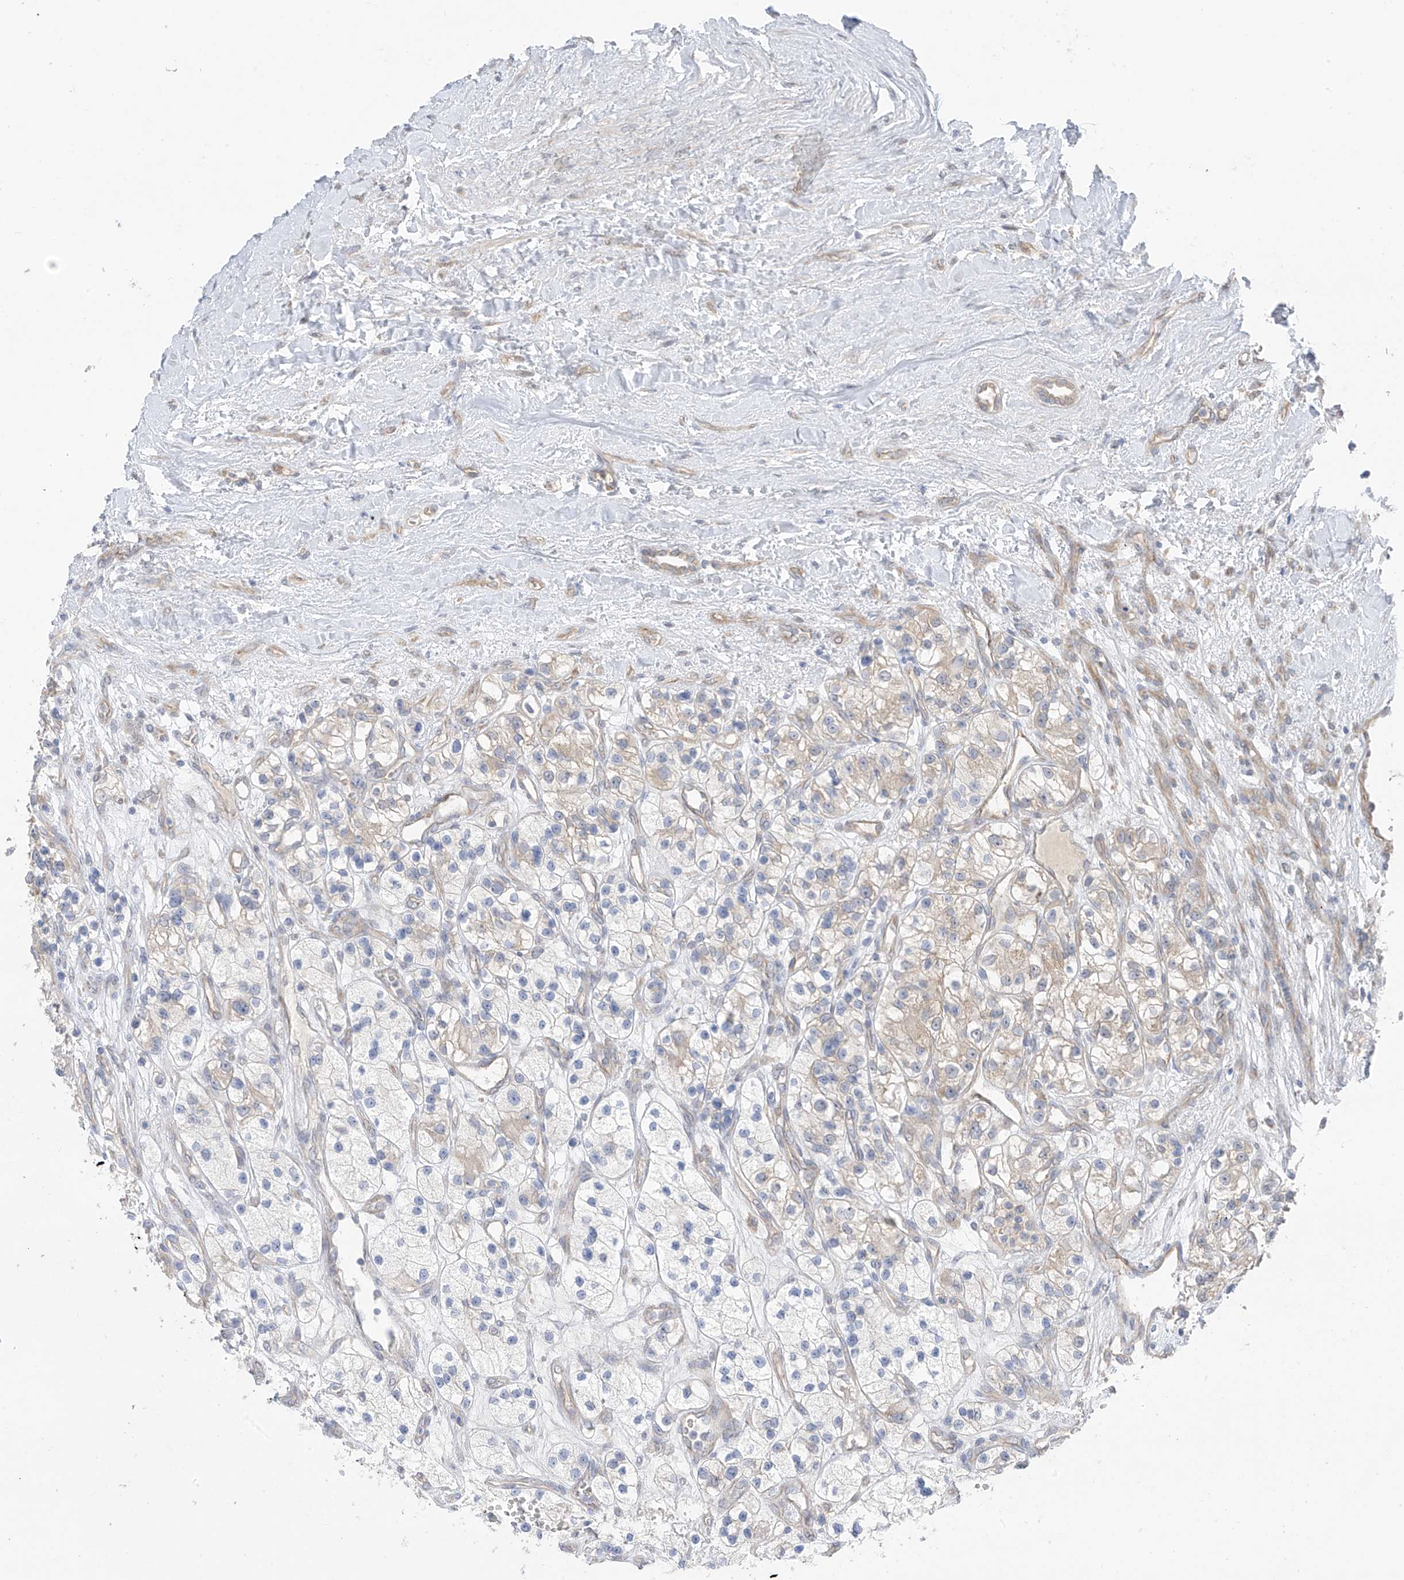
{"staining": {"intensity": "weak", "quantity": "<25%", "location": "cytoplasmic/membranous"}, "tissue": "renal cancer", "cell_type": "Tumor cells", "image_type": "cancer", "snomed": [{"axis": "morphology", "description": "Adenocarcinoma, NOS"}, {"axis": "topography", "description": "Kidney"}], "caption": "High power microscopy micrograph of an immunohistochemistry (IHC) photomicrograph of renal cancer, revealing no significant staining in tumor cells.", "gene": "NALCN", "patient": {"sex": "female", "age": 57}}